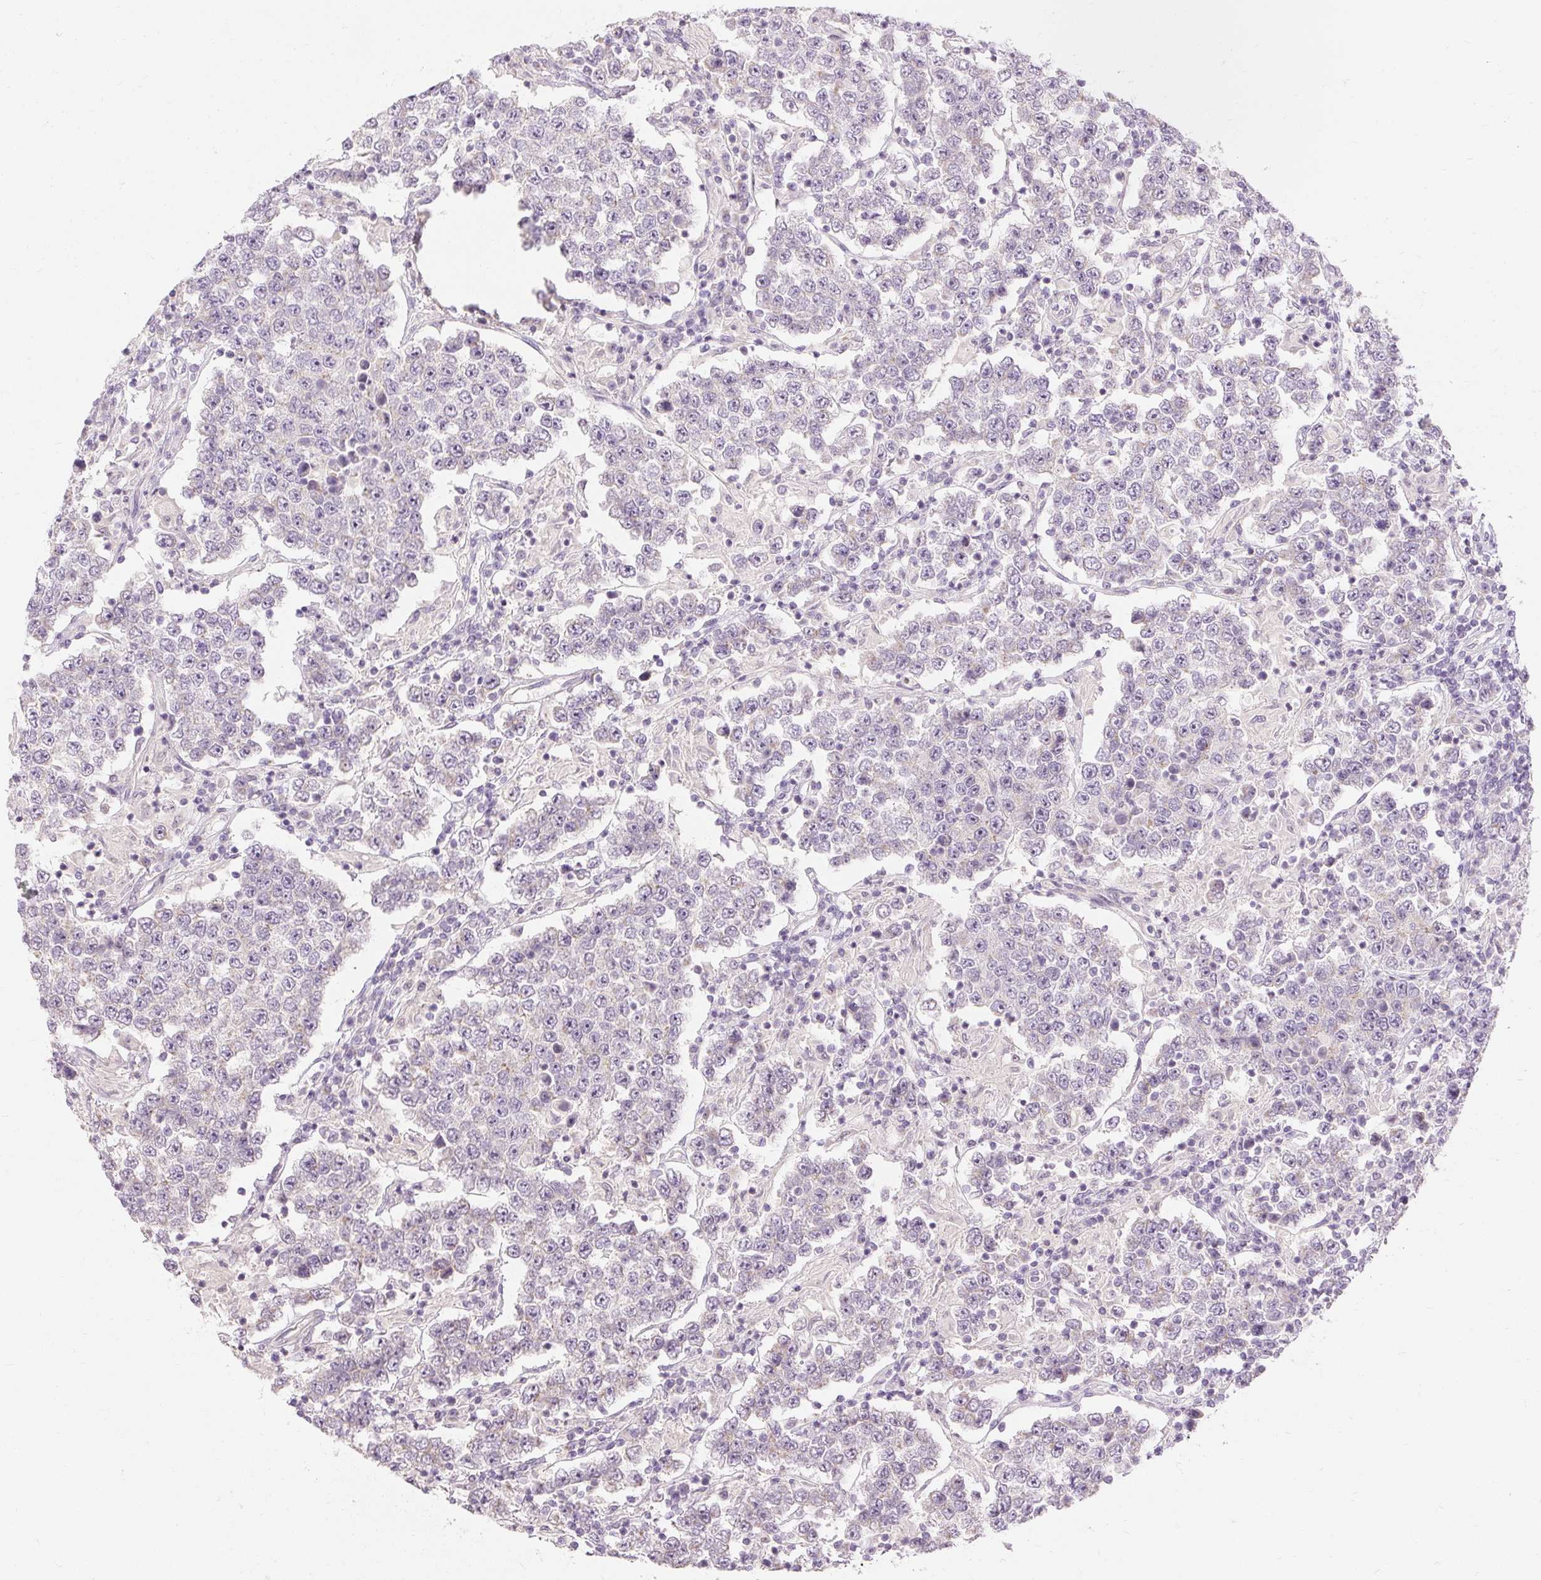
{"staining": {"intensity": "negative", "quantity": "none", "location": "none"}, "tissue": "testis cancer", "cell_type": "Tumor cells", "image_type": "cancer", "snomed": [{"axis": "morphology", "description": "Normal tissue, NOS"}, {"axis": "morphology", "description": "Urothelial carcinoma, High grade"}, {"axis": "morphology", "description": "Seminoma, NOS"}, {"axis": "morphology", "description": "Carcinoma, Embryonal, NOS"}, {"axis": "topography", "description": "Urinary bladder"}, {"axis": "topography", "description": "Testis"}], "caption": "High power microscopy photomicrograph of an immunohistochemistry micrograph of testis cancer, revealing no significant expression in tumor cells.", "gene": "CAPN3", "patient": {"sex": "male", "age": 41}}